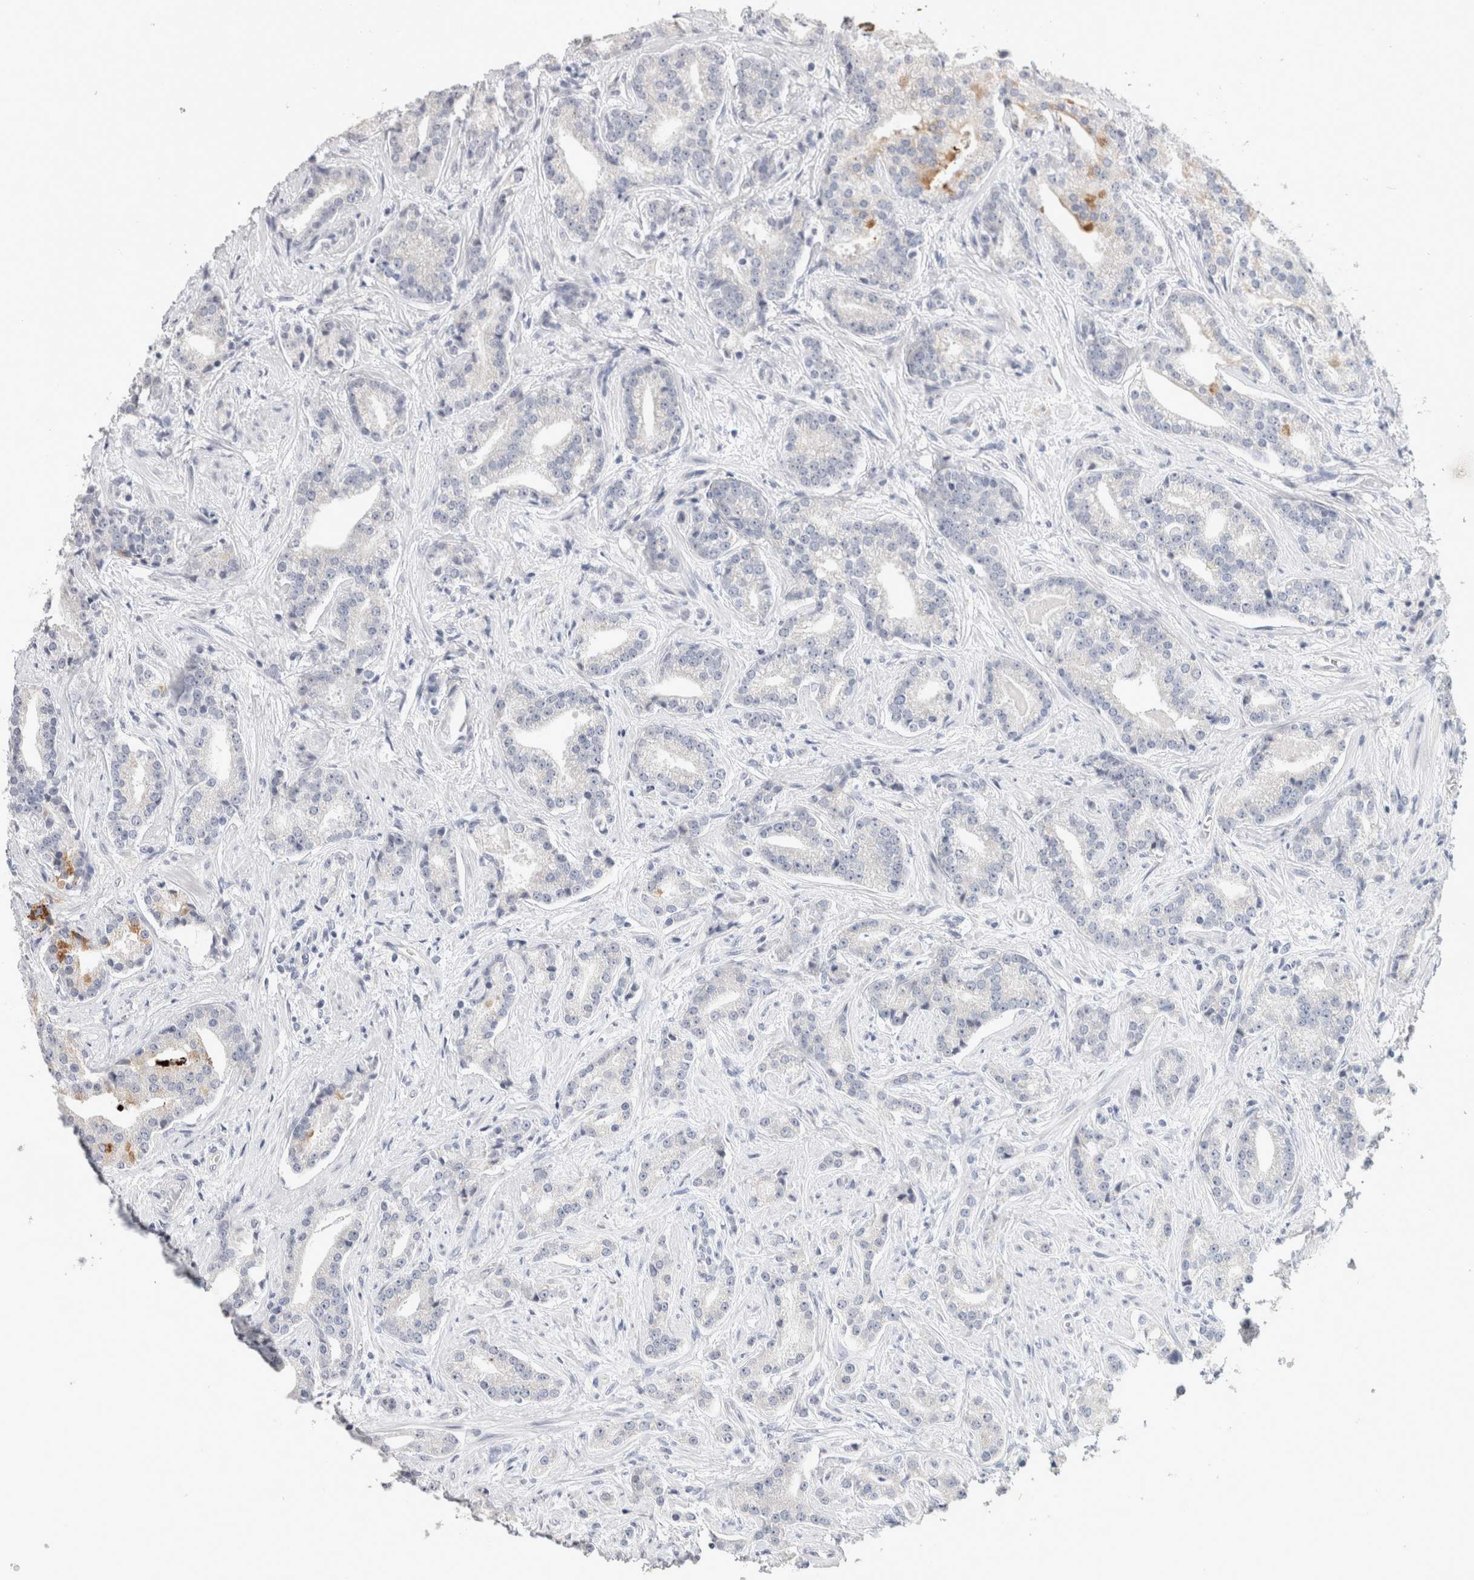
{"staining": {"intensity": "negative", "quantity": "none", "location": "none"}, "tissue": "prostate cancer", "cell_type": "Tumor cells", "image_type": "cancer", "snomed": [{"axis": "morphology", "description": "Adenocarcinoma, Low grade"}, {"axis": "topography", "description": "Prostate"}], "caption": "This micrograph is of low-grade adenocarcinoma (prostate) stained with IHC to label a protein in brown with the nuclei are counter-stained blue. There is no positivity in tumor cells.", "gene": "TONSL", "patient": {"sex": "male", "age": 67}}